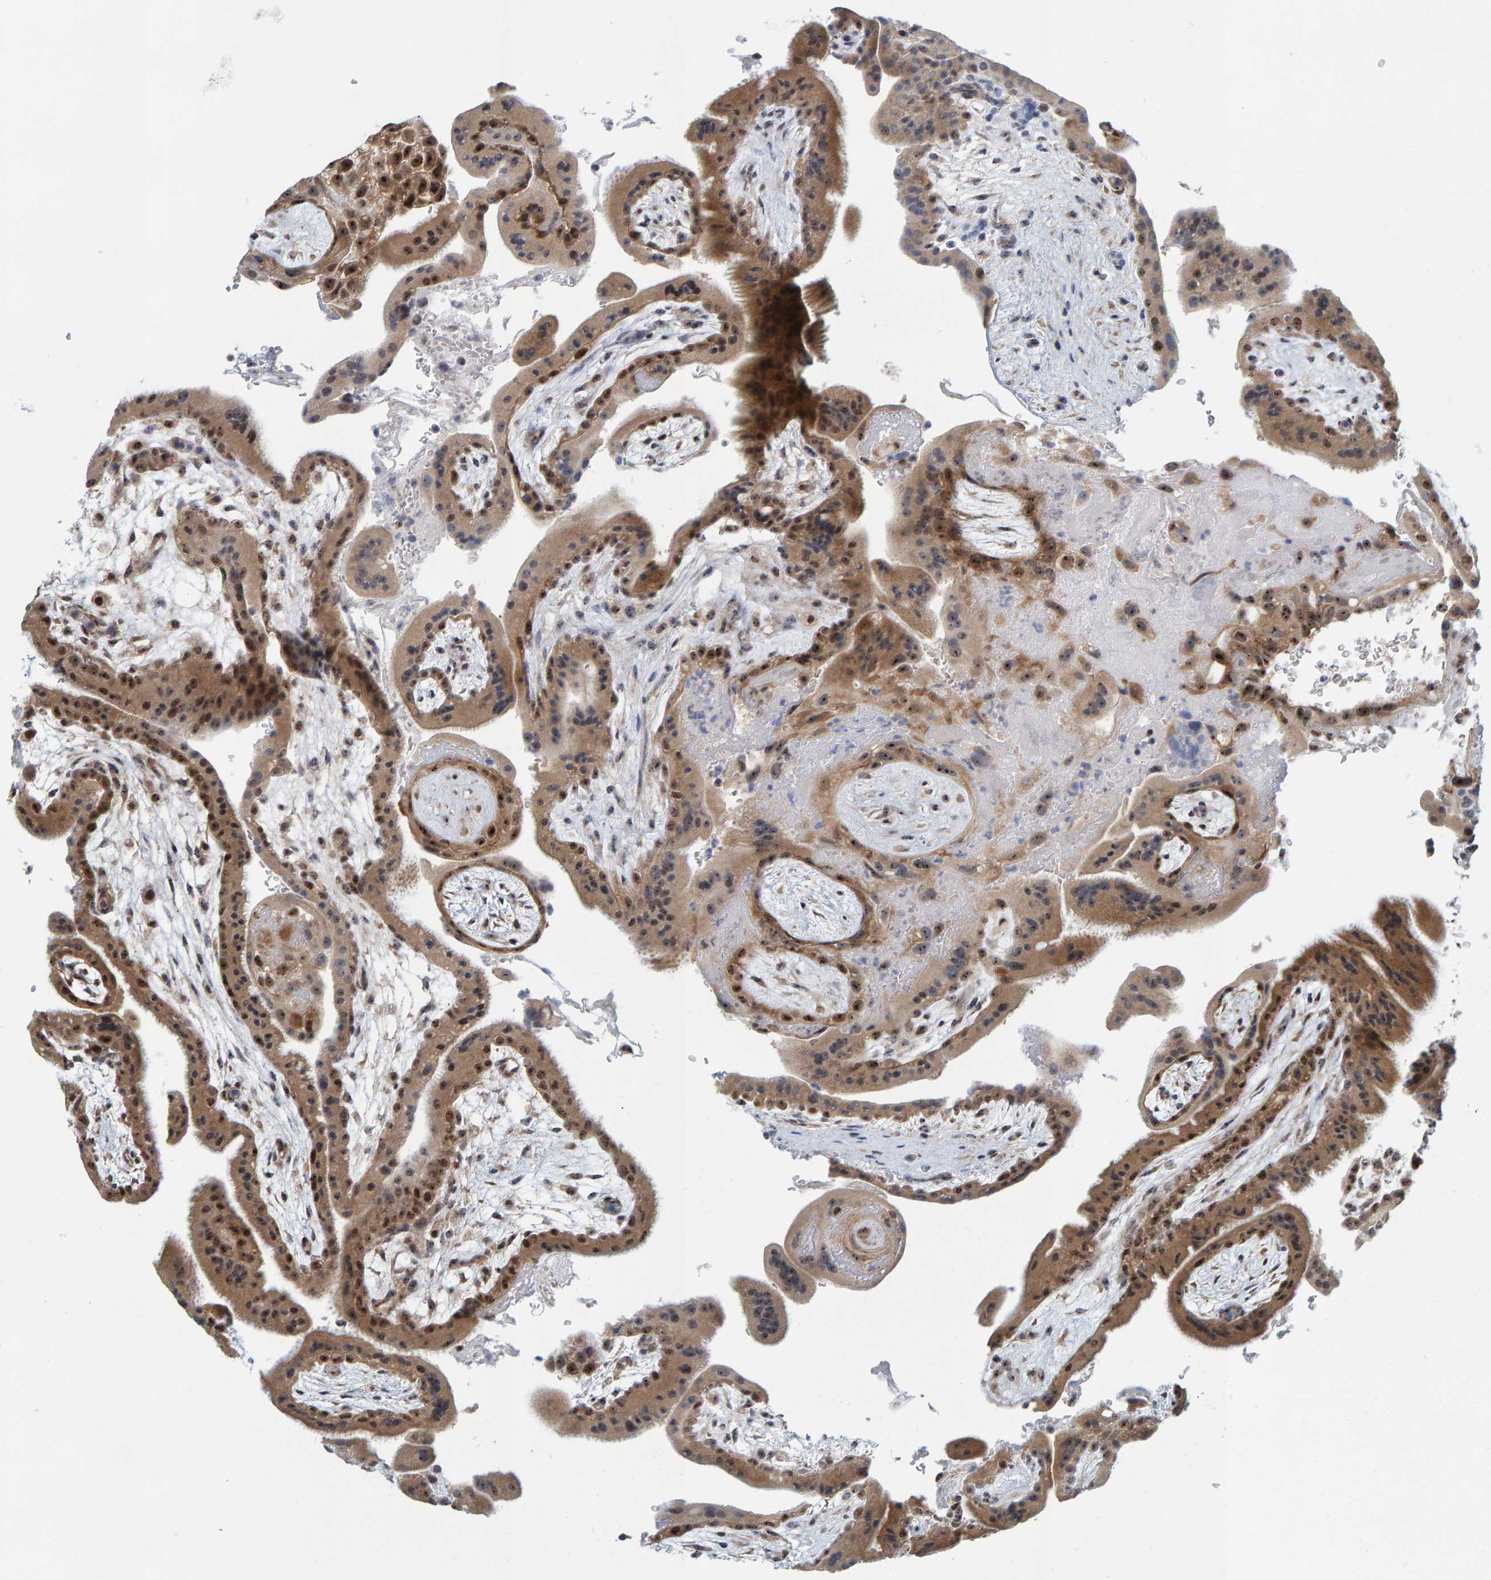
{"staining": {"intensity": "strong", "quantity": ">75%", "location": "nuclear"}, "tissue": "placenta", "cell_type": "Decidual cells", "image_type": "normal", "snomed": [{"axis": "morphology", "description": "Normal tissue, NOS"}, {"axis": "topography", "description": "Placenta"}], "caption": "Immunohistochemical staining of benign human placenta demonstrates strong nuclear protein expression in approximately >75% of decidual cells.", "gene": "POLR1E", "patient": {"sex": "female", "age": 35}}